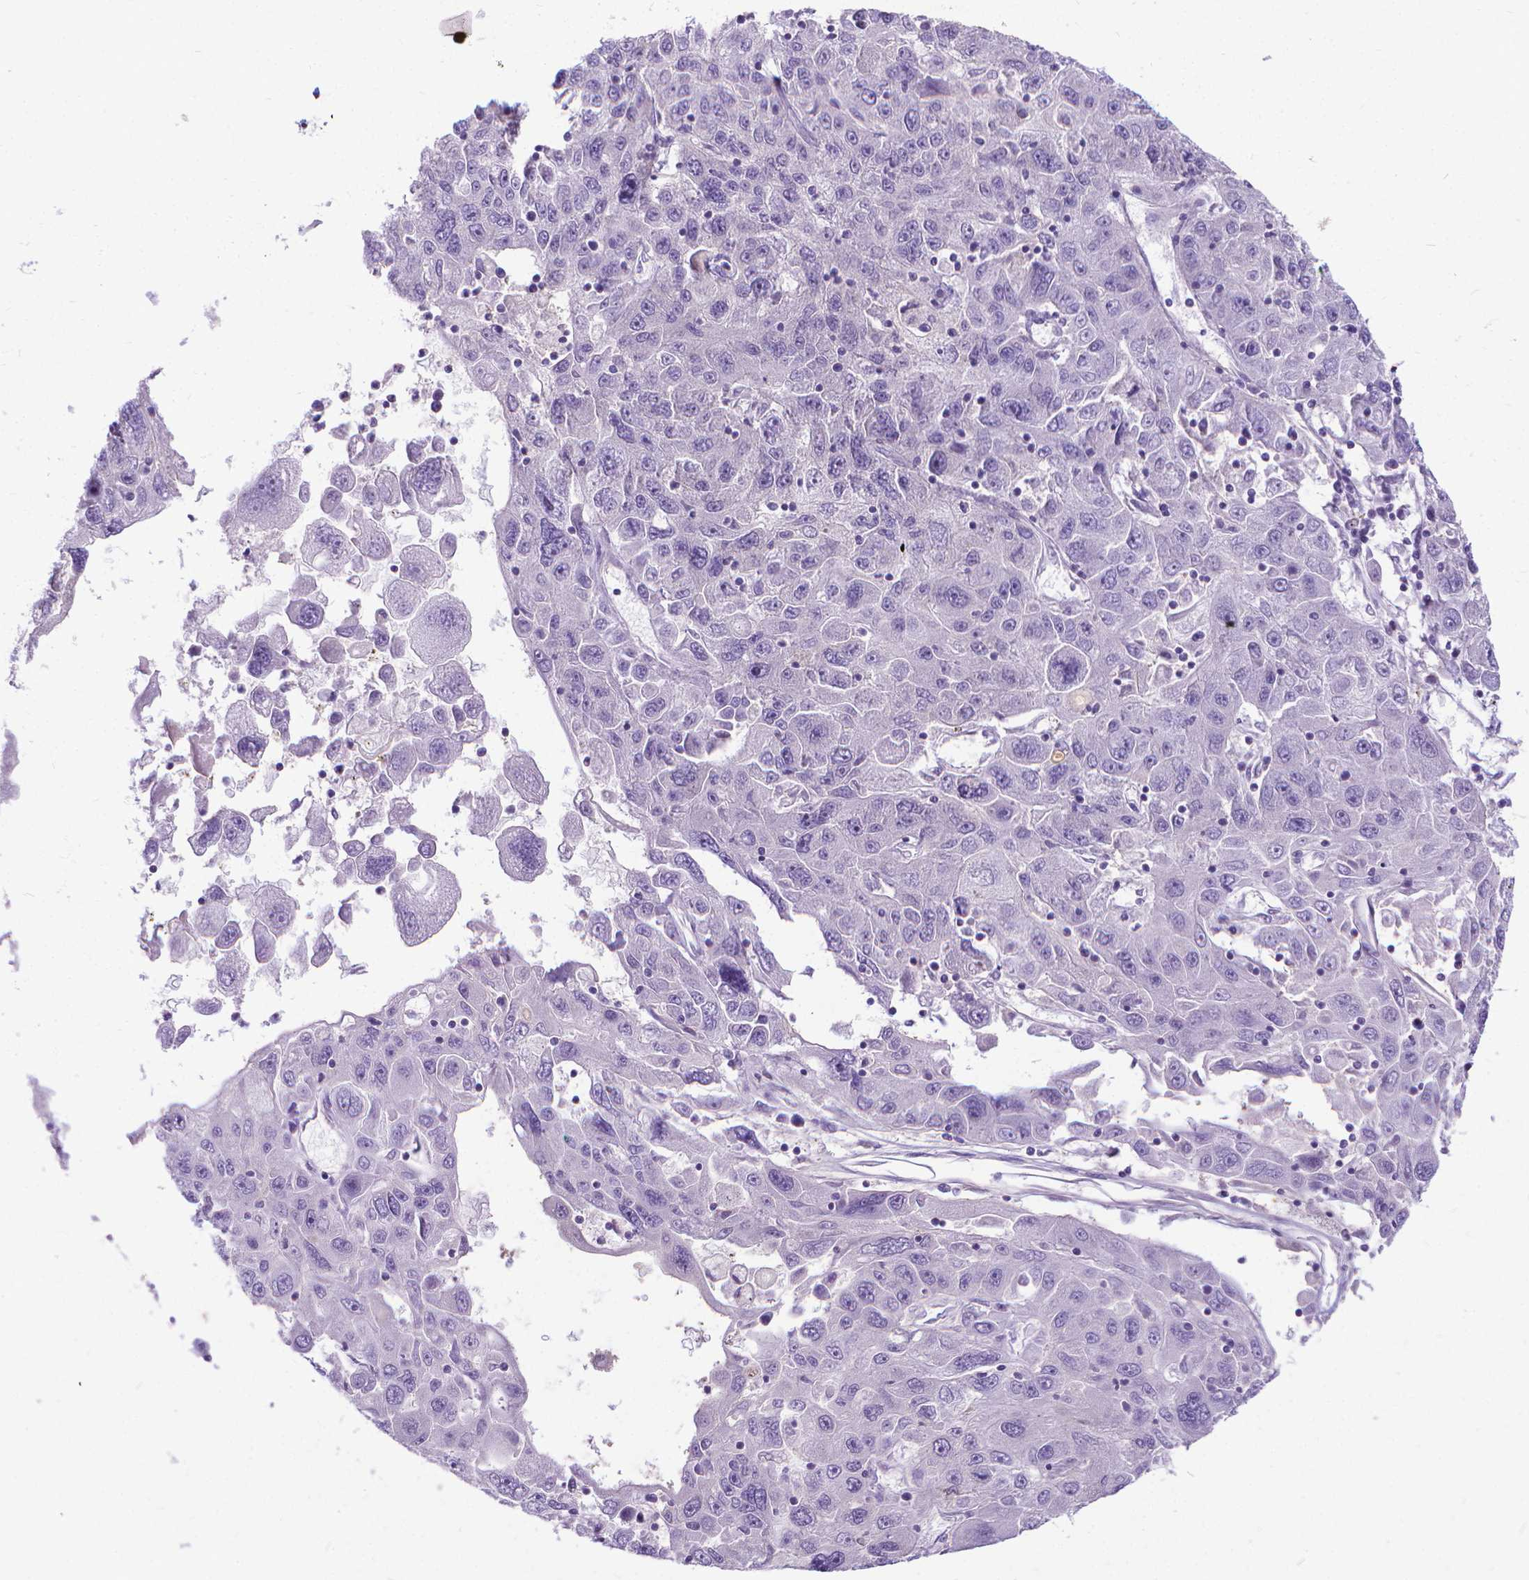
{"staining": {"intensity": "negative", "quantity": "none", "location": "none"}, "tissue": "stomach cancer", "cell_type": "Tumor cells", "image_type": "cancer", "snomed": [{"axis": "morphology", "description": "Adenocarcinoma, NOS"}, {"axis": "topography", "description": "Stomach"}], "caption": "High power microscopy histopathology image of an immunohistochemistry photomicrograph of adenocarcinoma (stomach), revealing no significant staining in tumor cells.", "gene": "CFAP299", "patient": {"sex": "male", "age": 56}}